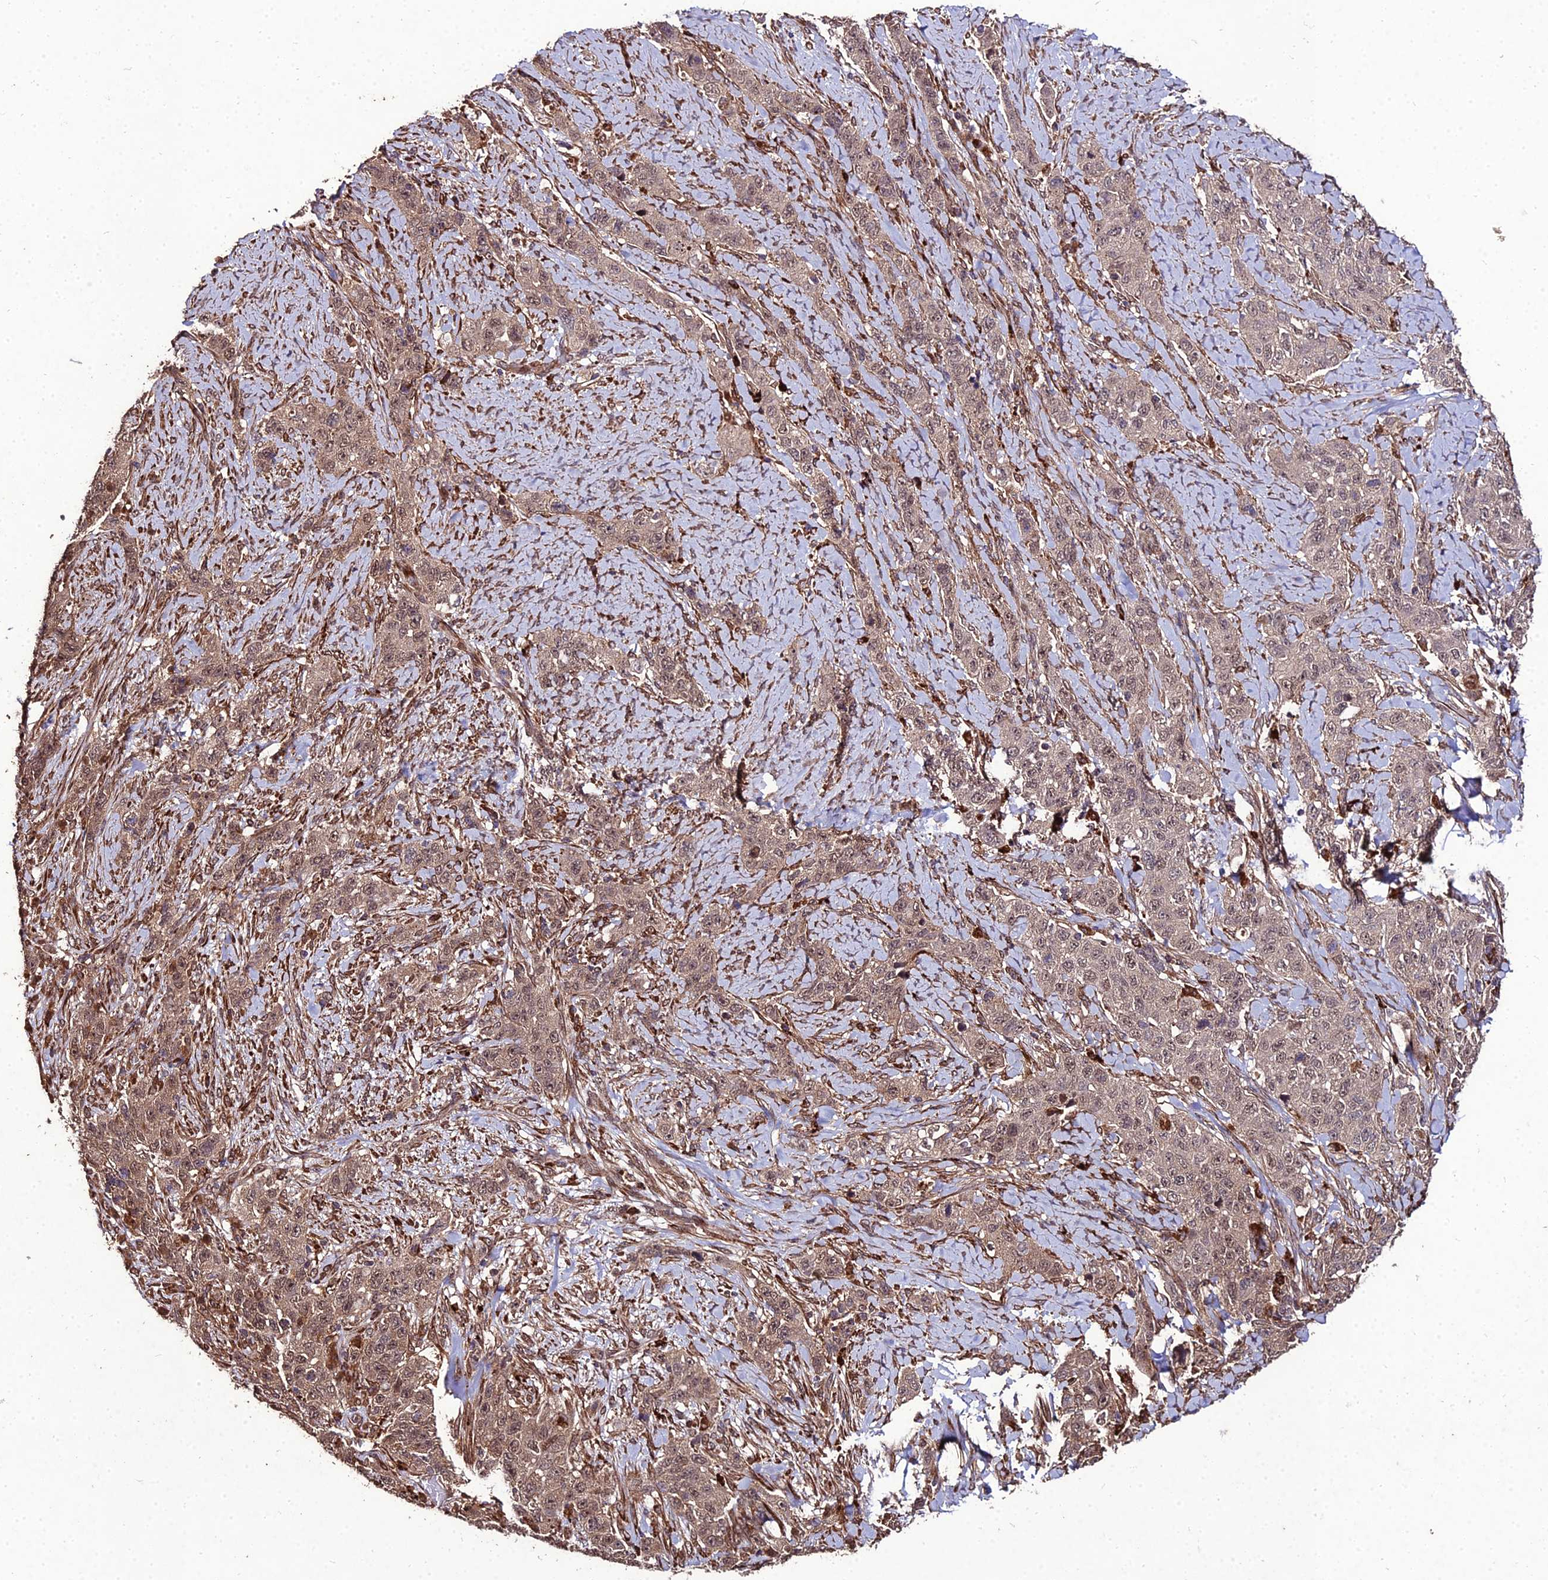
{"staining": {"intensity": "weak", "quantity": ">75%", "location": "cytoplasmic/membranous,nuclear"}, "tissue": "stomach cancer", "cell_type": "Tumor cells", "image_type": "cancer", "snomed": [{"axis": "morphology", "description": "Adenocarcinoma, NOS"}, {"axis": "topography", "description": "Stomach"}], "caption": "A brown stain shows weak cytoplasmic/membranous and nuclear expression of a protein in human stomach cancer (adenocarcinoma) tumor cells.", "gene": "ZNF766", "patient": {"sex": "male", "age": 48}}